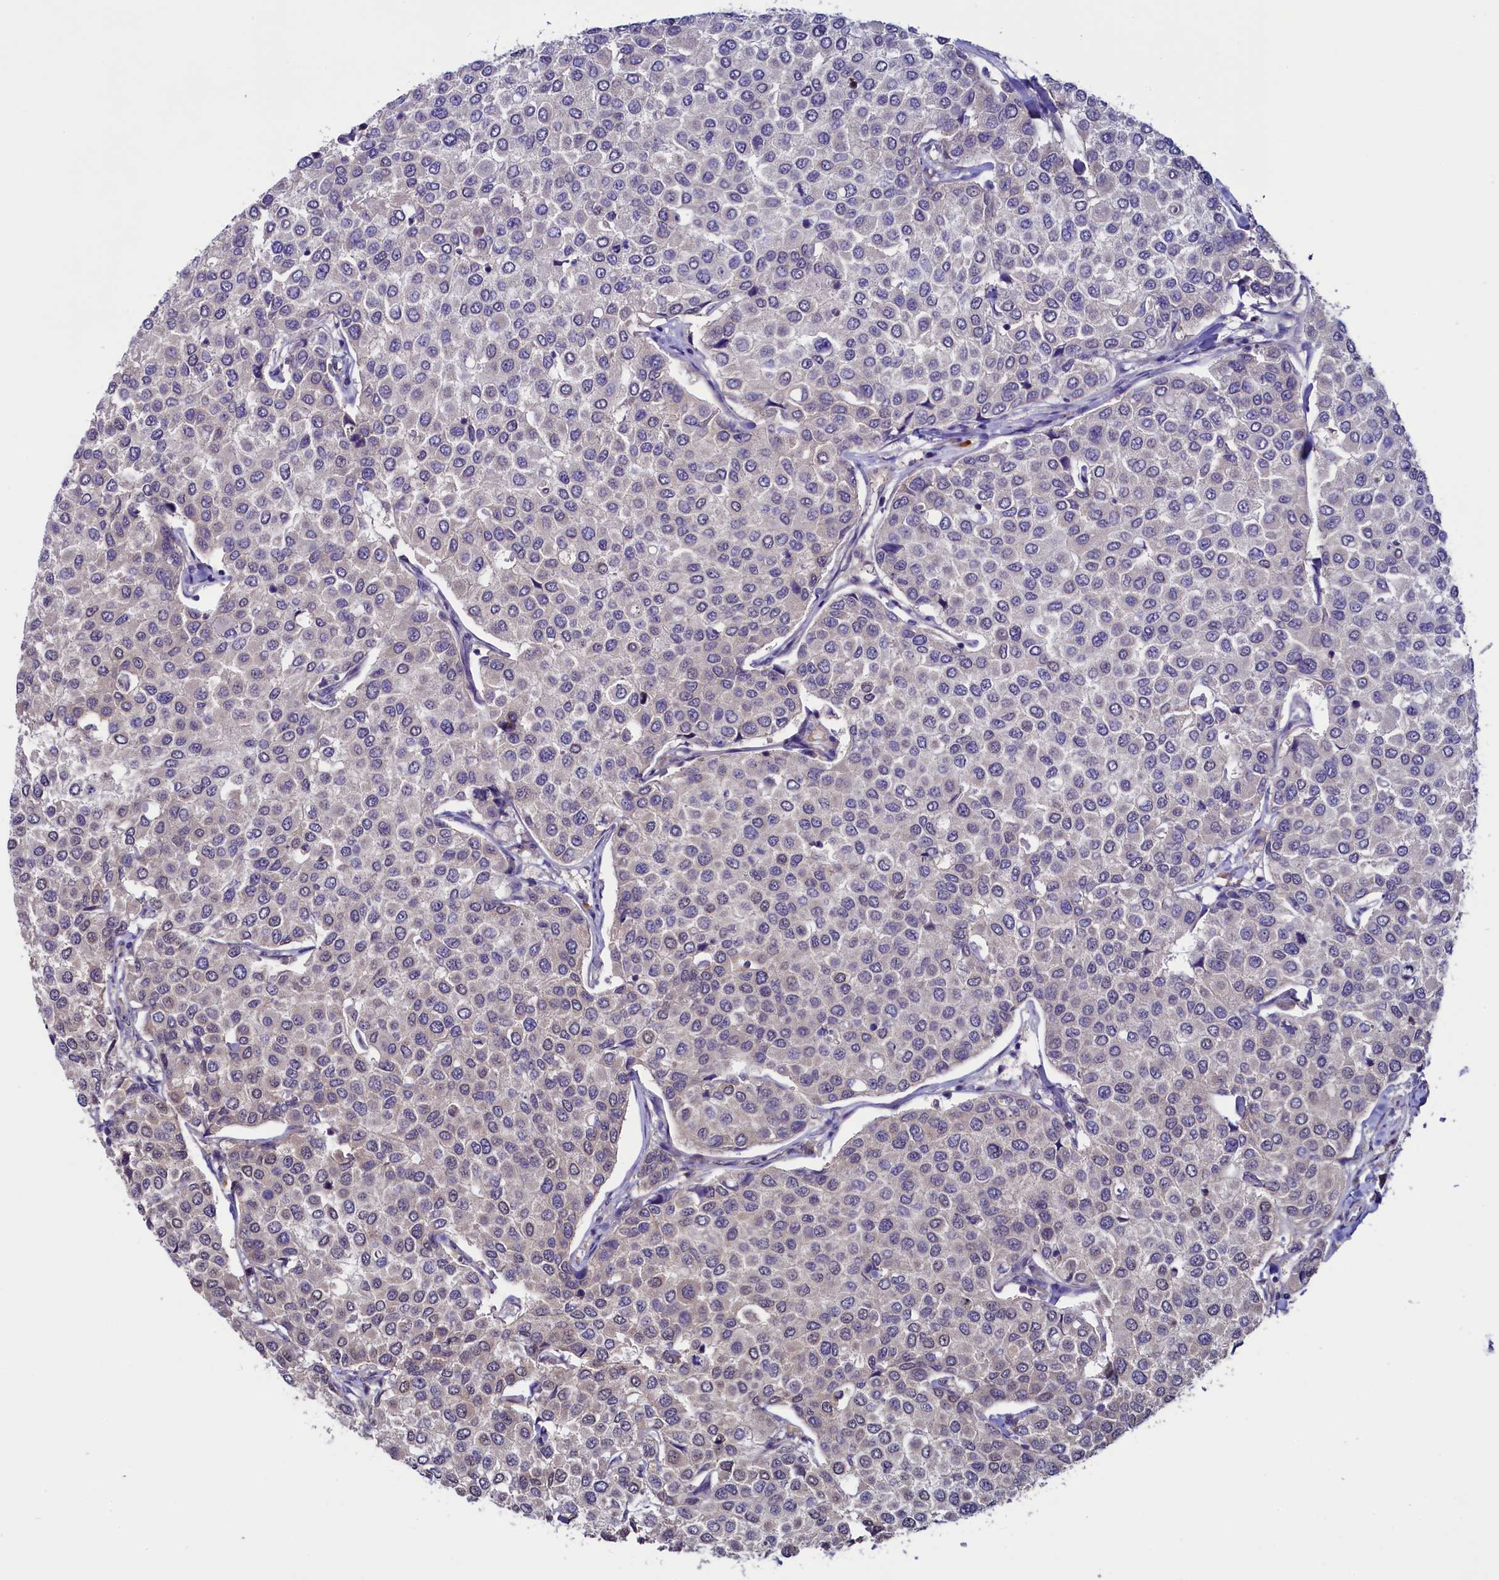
{"staining": {"intensity": "weak", "quantity": "25%-75%", "location": "nuclear"}, "tissue": "breast cancer", "cell_type": "Tumor cells", "image_type": "cancer", "snomed": [{"axis": "morphology", "description": "Duct carcinoma"}, {"axis": "topography", "description": "Breast"}], "caption": "IHC staining of breast cancer (infiltrating ductal carcinoma), which demonstrates low levels of weak nuclear expression in approximately 25%-75% of tumor cells indicating weak nuclear protein staining. The staining was performed using DAB (brown) for protein detection and nuclei were counterstained in hematoxylin (blue).", "gene": "FLYWCH2", "patient": {"sex": "female", "age": 55}}